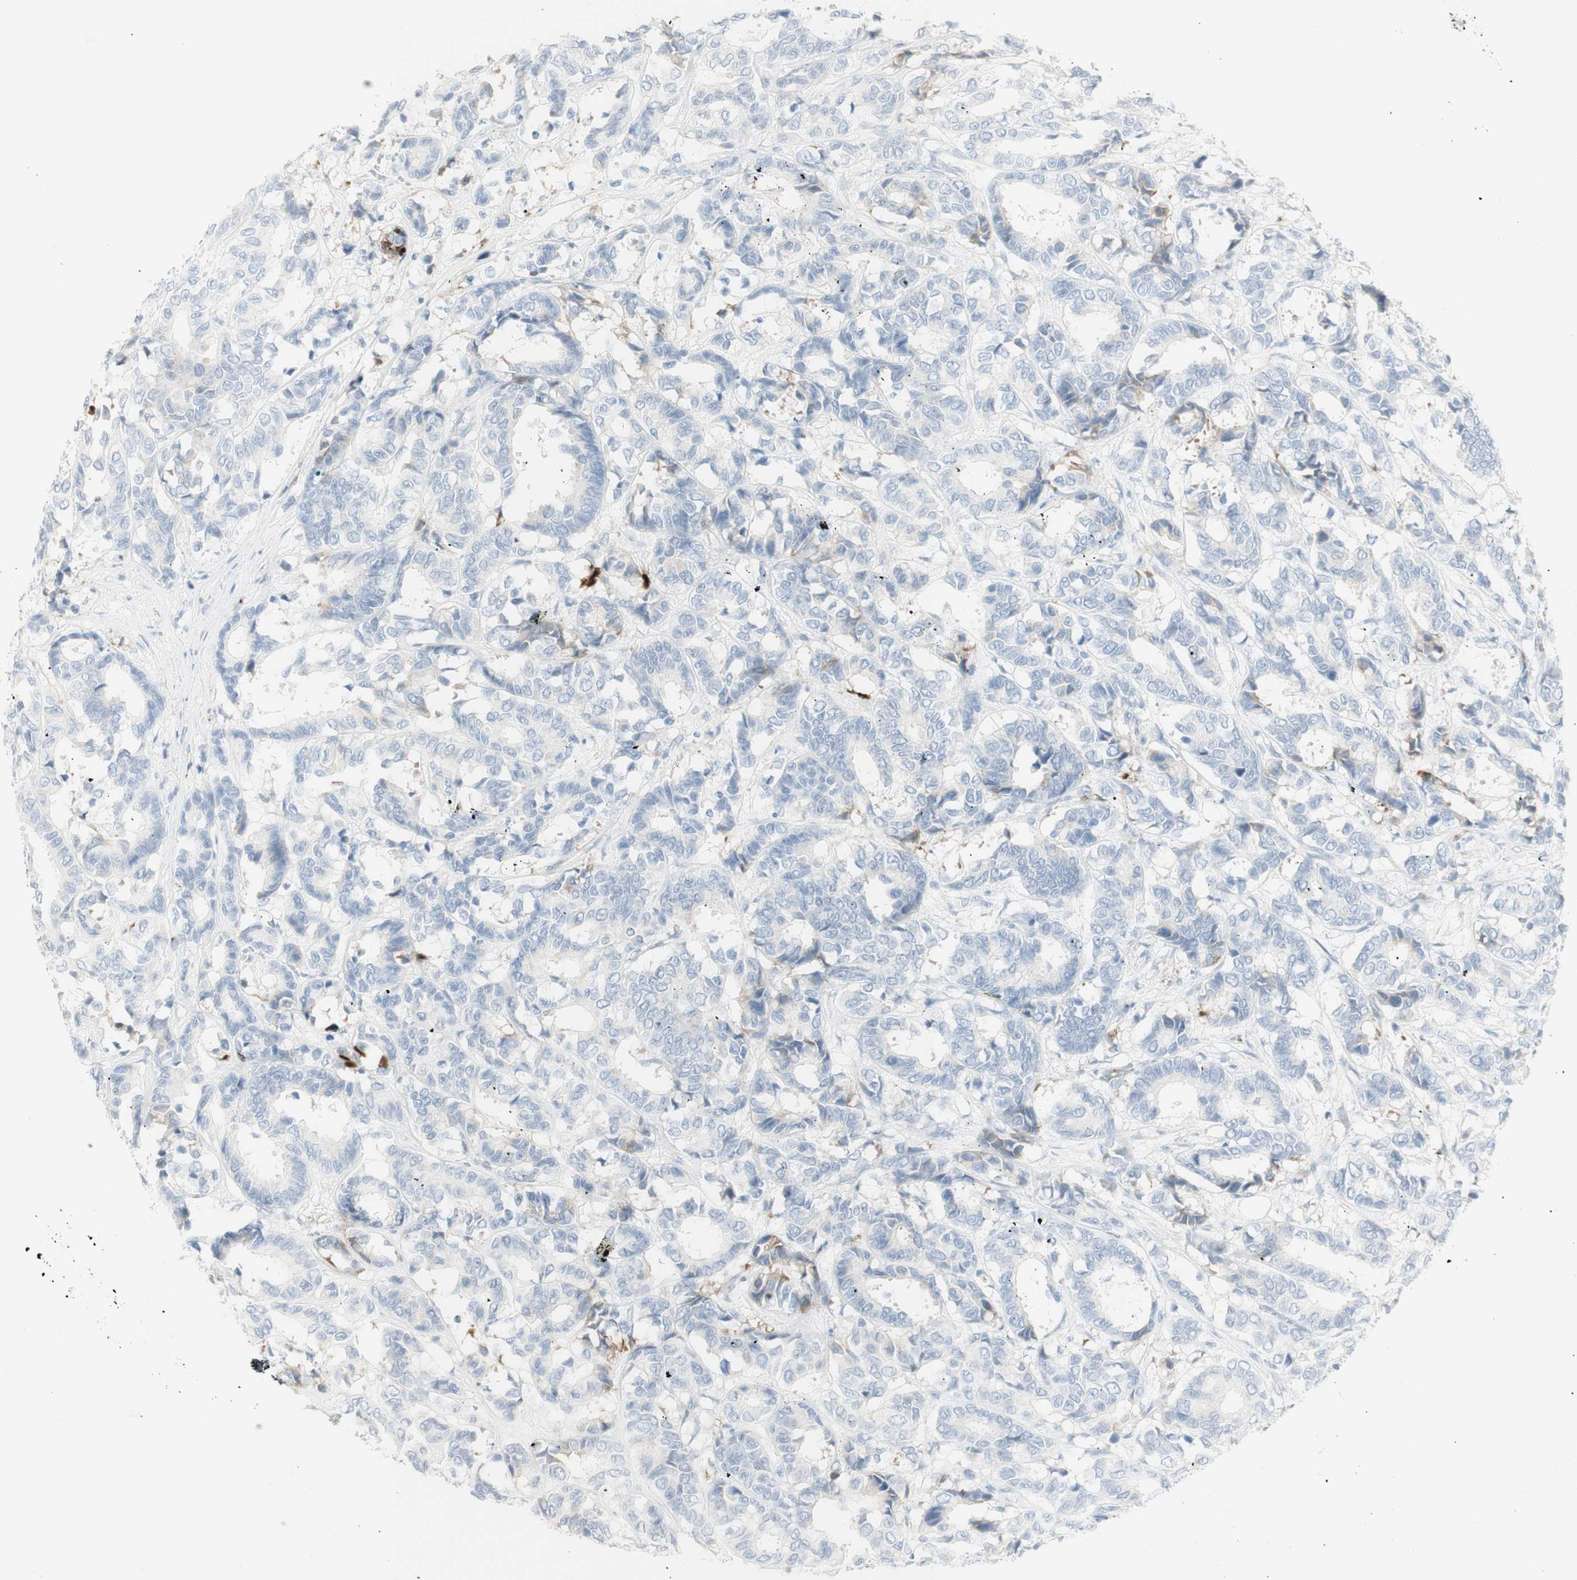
{"staining": {"intensity": "weak", "quantity": "<25%", "location": "cytoplasmic/membranous"}, "tissue": "breast cancer", "cell_type": "Tumor cells", "image_type": "cancer", "snomed": [{"axis": "morphology", "description": "Duct carcinoma"}, {"axis": "topography", "description": "Breast"}], "caption": "A photomicrograph of breast cancer (intraductal carcinoma) stained for a protein demonstrates no brown staining in tumor cells.", "gene": "MDK", "patient": {"sex": "female", "age": 87}}